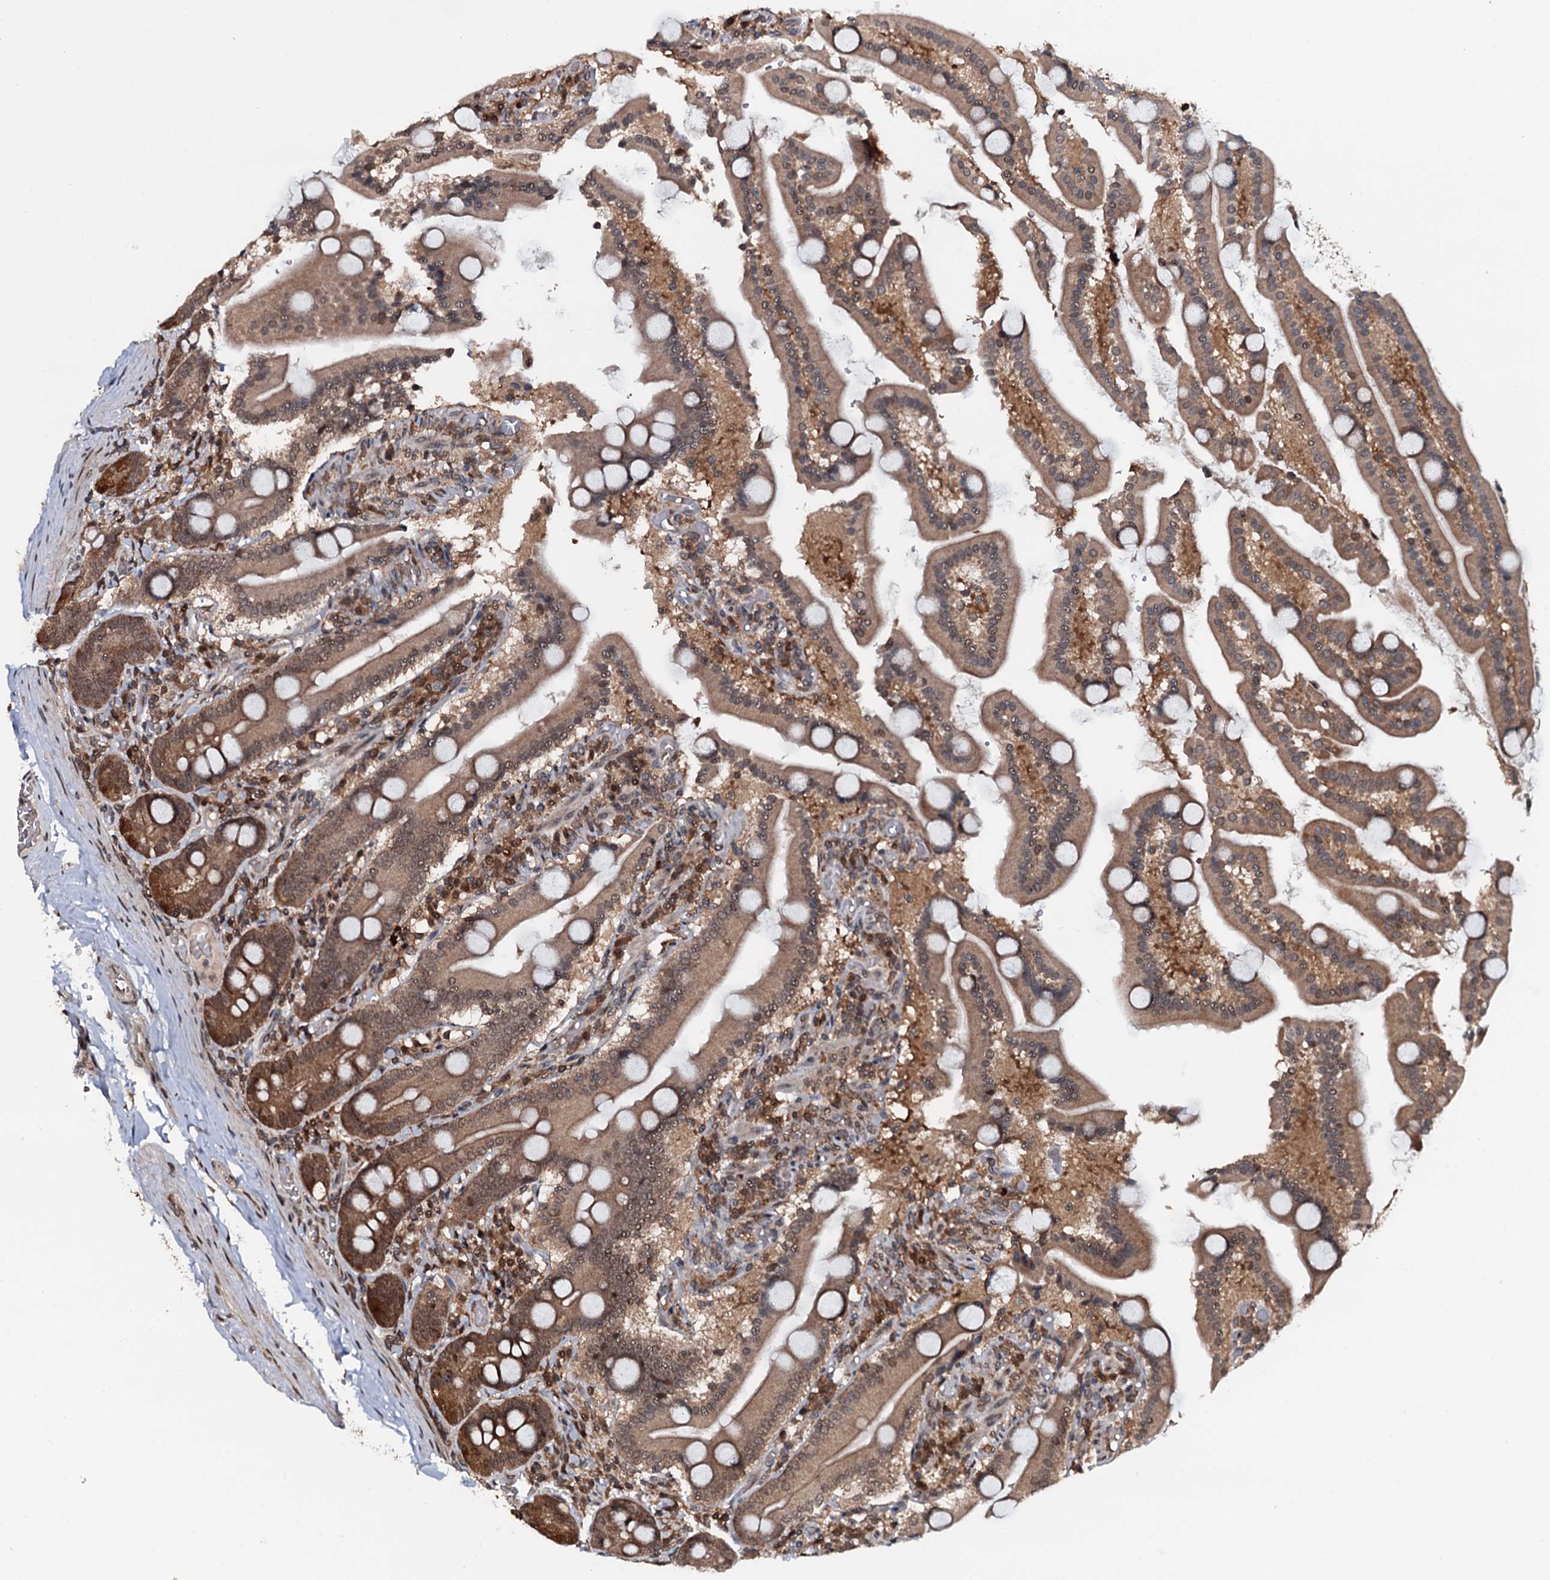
{"staining": {"intensity": "strong", "quantity": "25%-75%", "location": "cytoplasmic/membranous"}, "tissue": "duodenum", "cell_type": "Glandular cells", "image_type": "normal", "snomed": [{"axis": "morphology", "description": "Normal tissue, NOS"}, {"axis": "topography", "description": "Duodenum"}], "caption": "A high-resolution photomicrograph shows immunohistochemistry staining of normal duodenum, which displays strong cytoplasmic/membranous staining in approximately 25%-75% of glandular cells.", "gene": "HDDC3", "patient": {"sex": "male", "age": 55}}